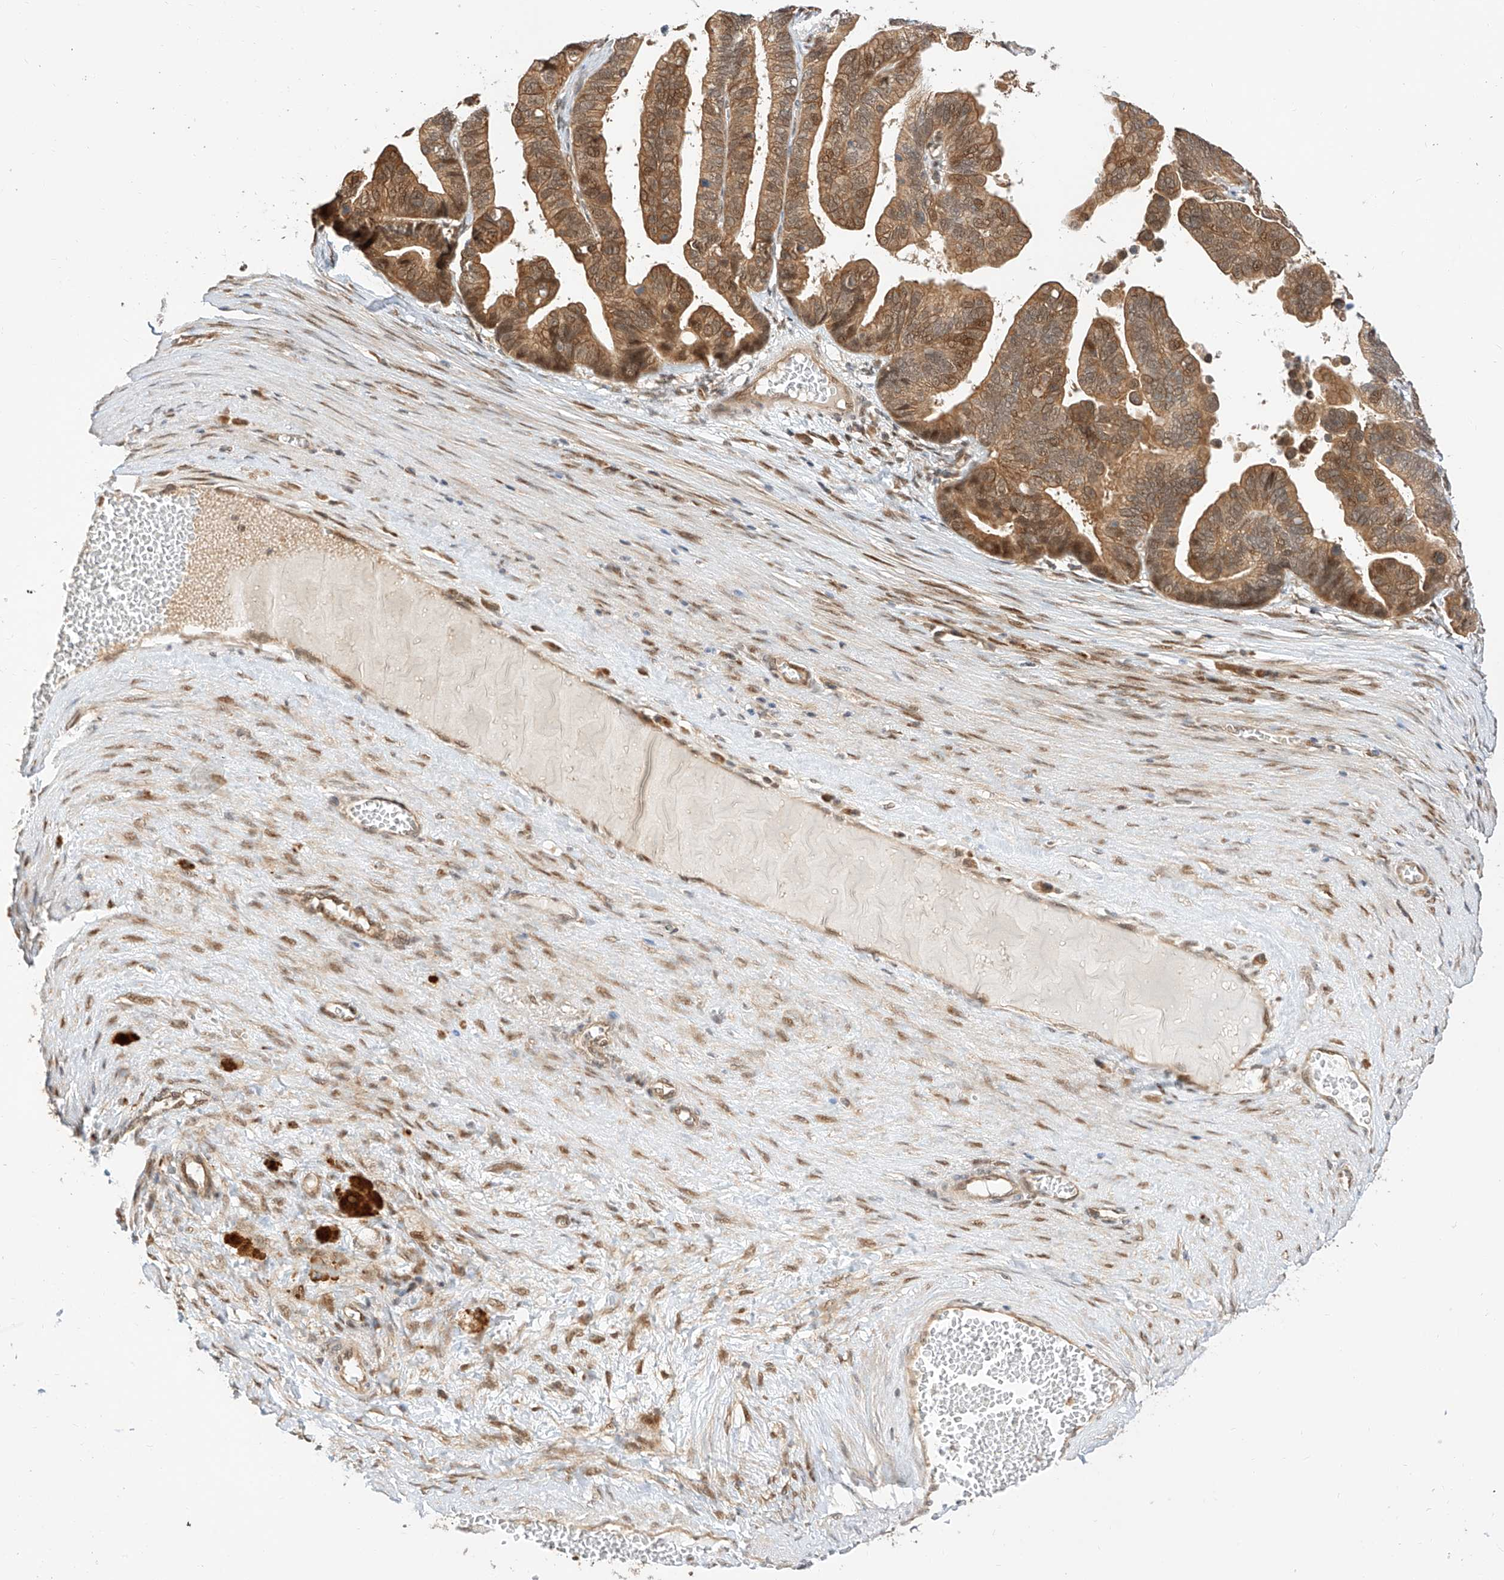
{"staining": {"intensity": "moderate", "quantity": ">75%", "location": "cytoplasmic/membranous,nuclear"}, "tissue": "ovarian cancer", "cell_type": "Tumor cells", "image_type": "cancer", "snomed": [{"axis": "morphology", "description": "Cystadenocarcinoma, serous, NOS"}, {"axis": "topography", "description": "Ovary"}], "caption": "Immunohistochemistry of serous cystadenocarcinoma (ovarian) displays medium levels of moderate cytoplasmic/membranous and nuclear expression in about >75% of tumor cells.", "gene": "EIF4H", "patient": {"sex": "female", "age": 56}}